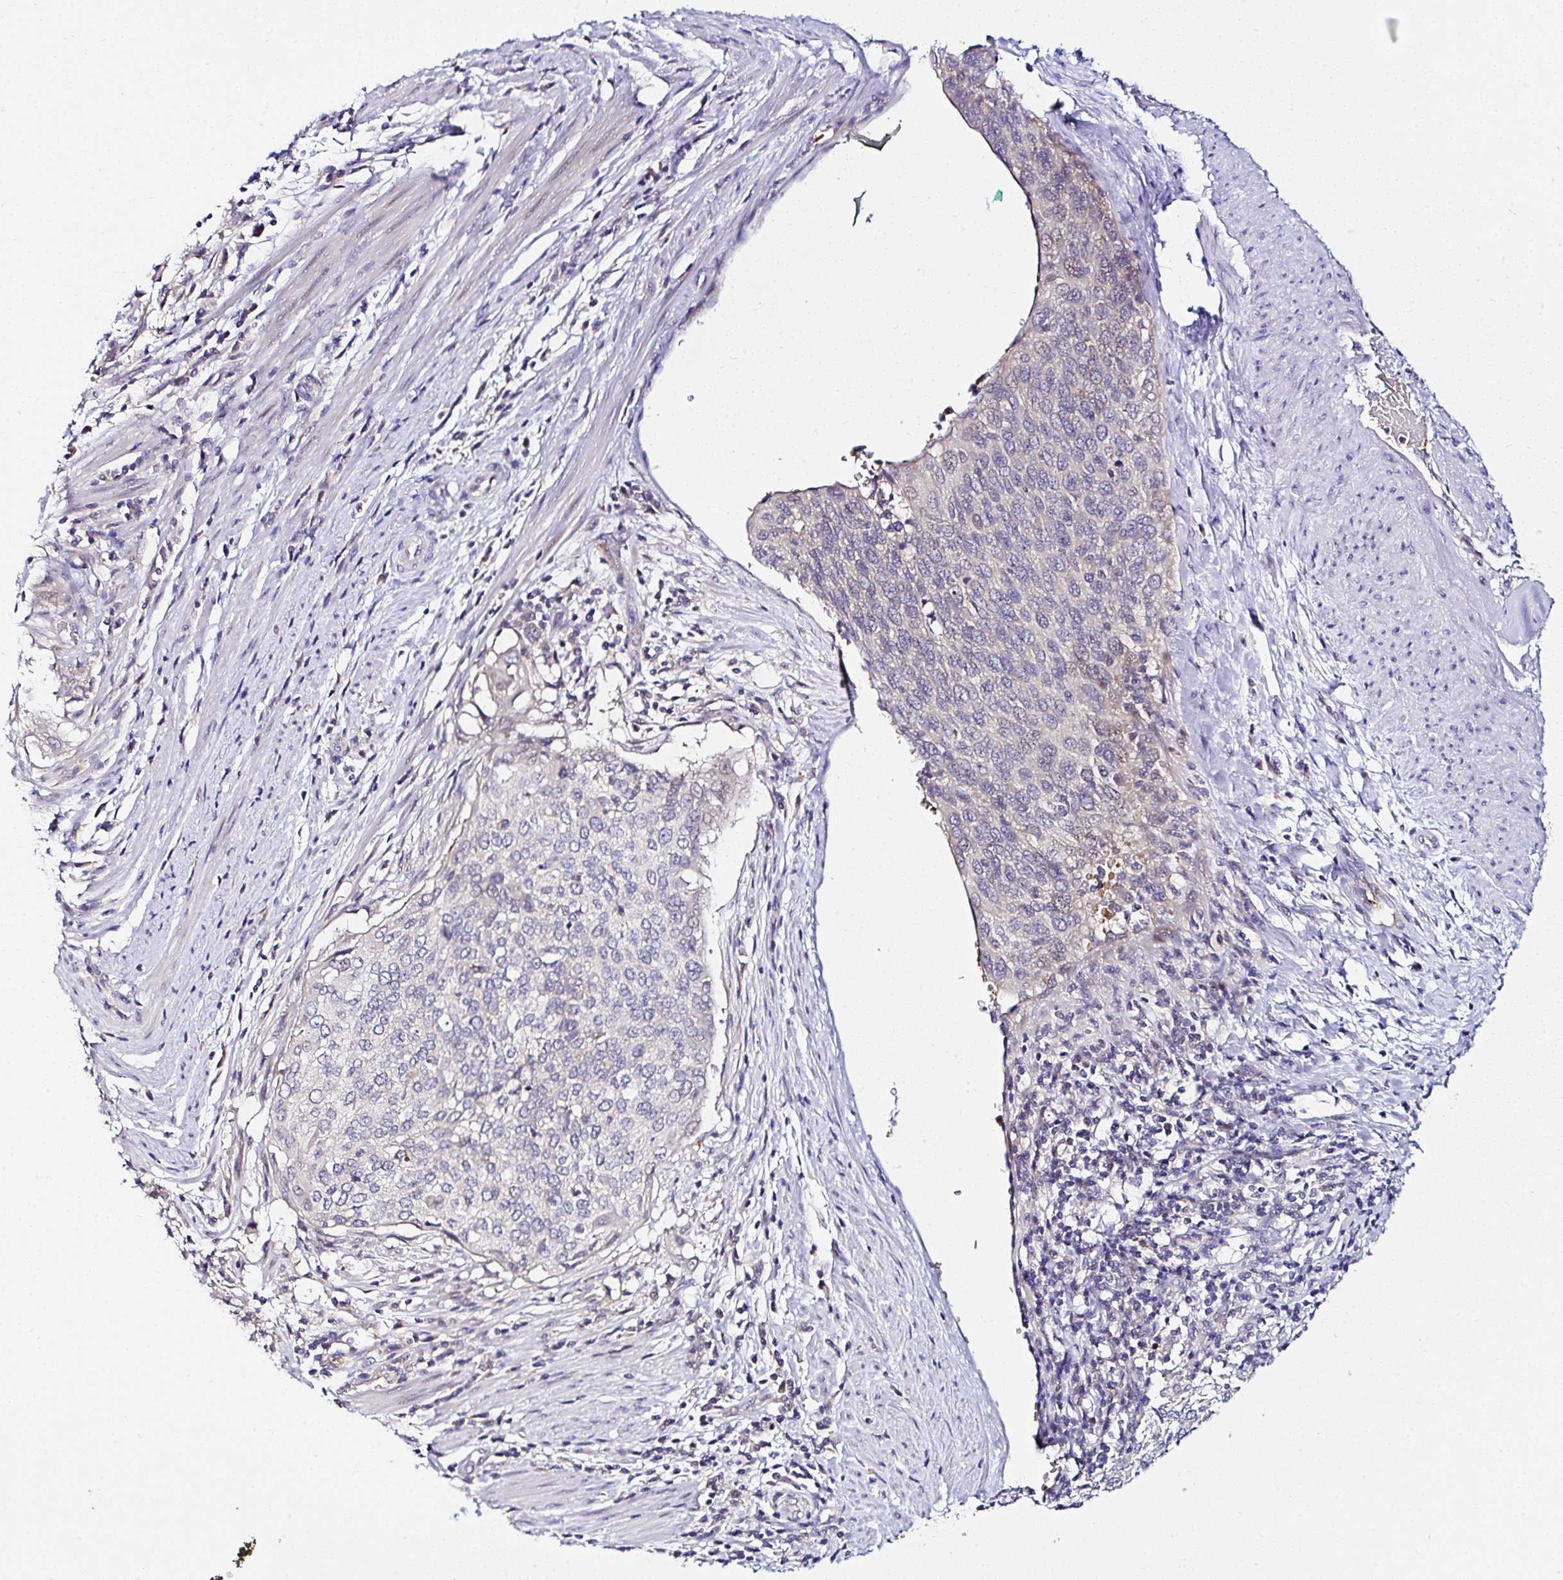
{"staining": {"intensity": "negative", "quantity": "none", "location": "none"}, "tissue": "cervical cancer", "cell_type": "Tumor cells", "image_type": "cancer", "snomed": [{"axis": "morphology", "description": "Squamous cell carcinoma, NOS"}, {"axis": "topography", "description": "Cervix"}], "caption": "Immunohistochemistry (IHC) micrograph of cervical cancer (squamous cell carcinoma) stained for a protein (brown), which shows no staining in tumor cells.", "gene": "DEPDC5", "patient": {"sex": "female", "age": 38}}